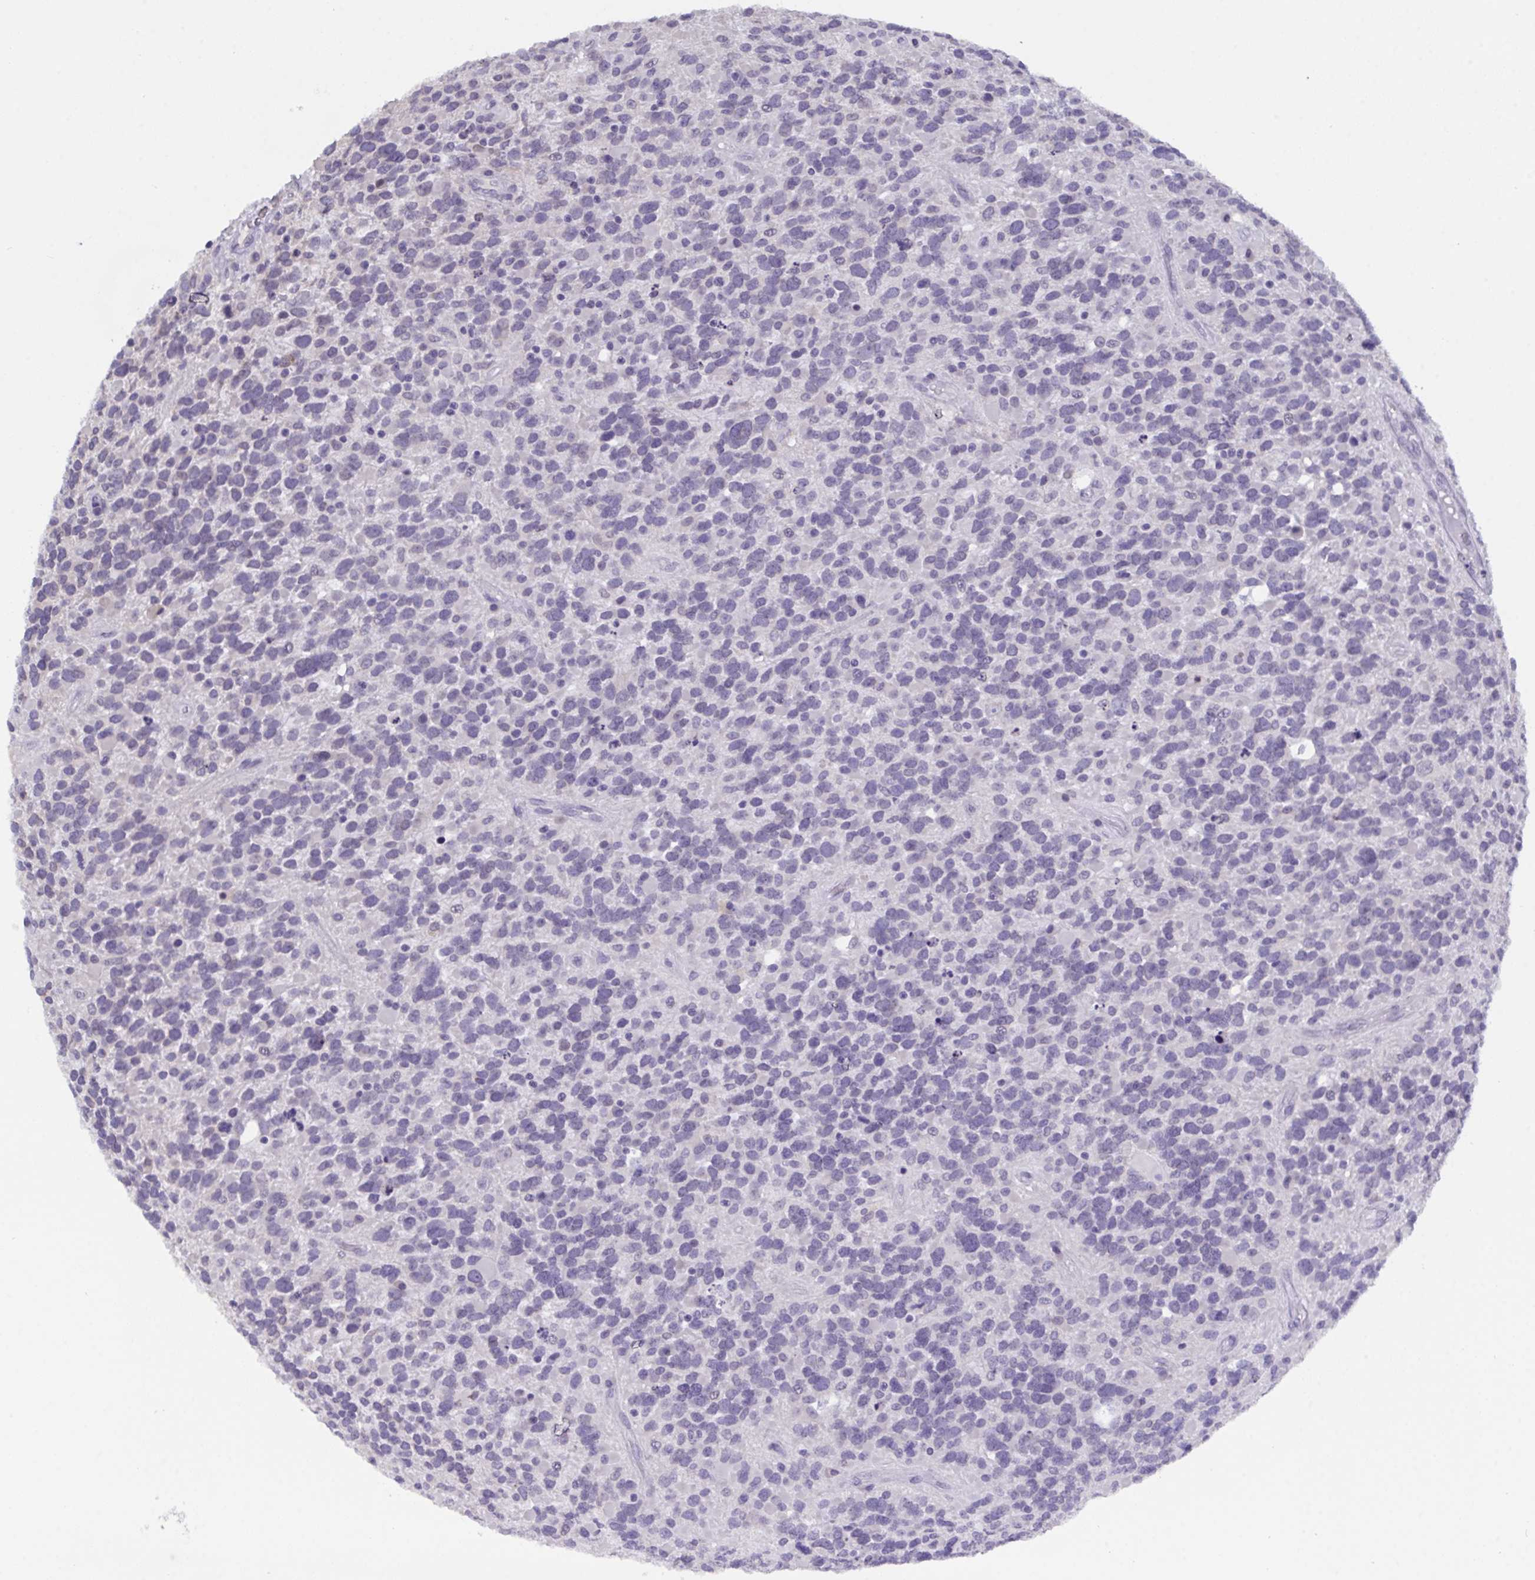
{"staining": {"intensity": "negative", "quantity": "none", "location": "none"}, "tissue": "glioma", "cell_type": "Tumor cells", "image_type": "cancer", "snomed": [{"axis": "morphology", "description": "Glioma, malignant, High grade"}, {"axis": "topography", "description": "Brain"}], "caption": "The image demonstrates no staining of tumor cells in glioma.", "gene": "SERPINB13", "patient": {"sex": "female", "age": 40}}